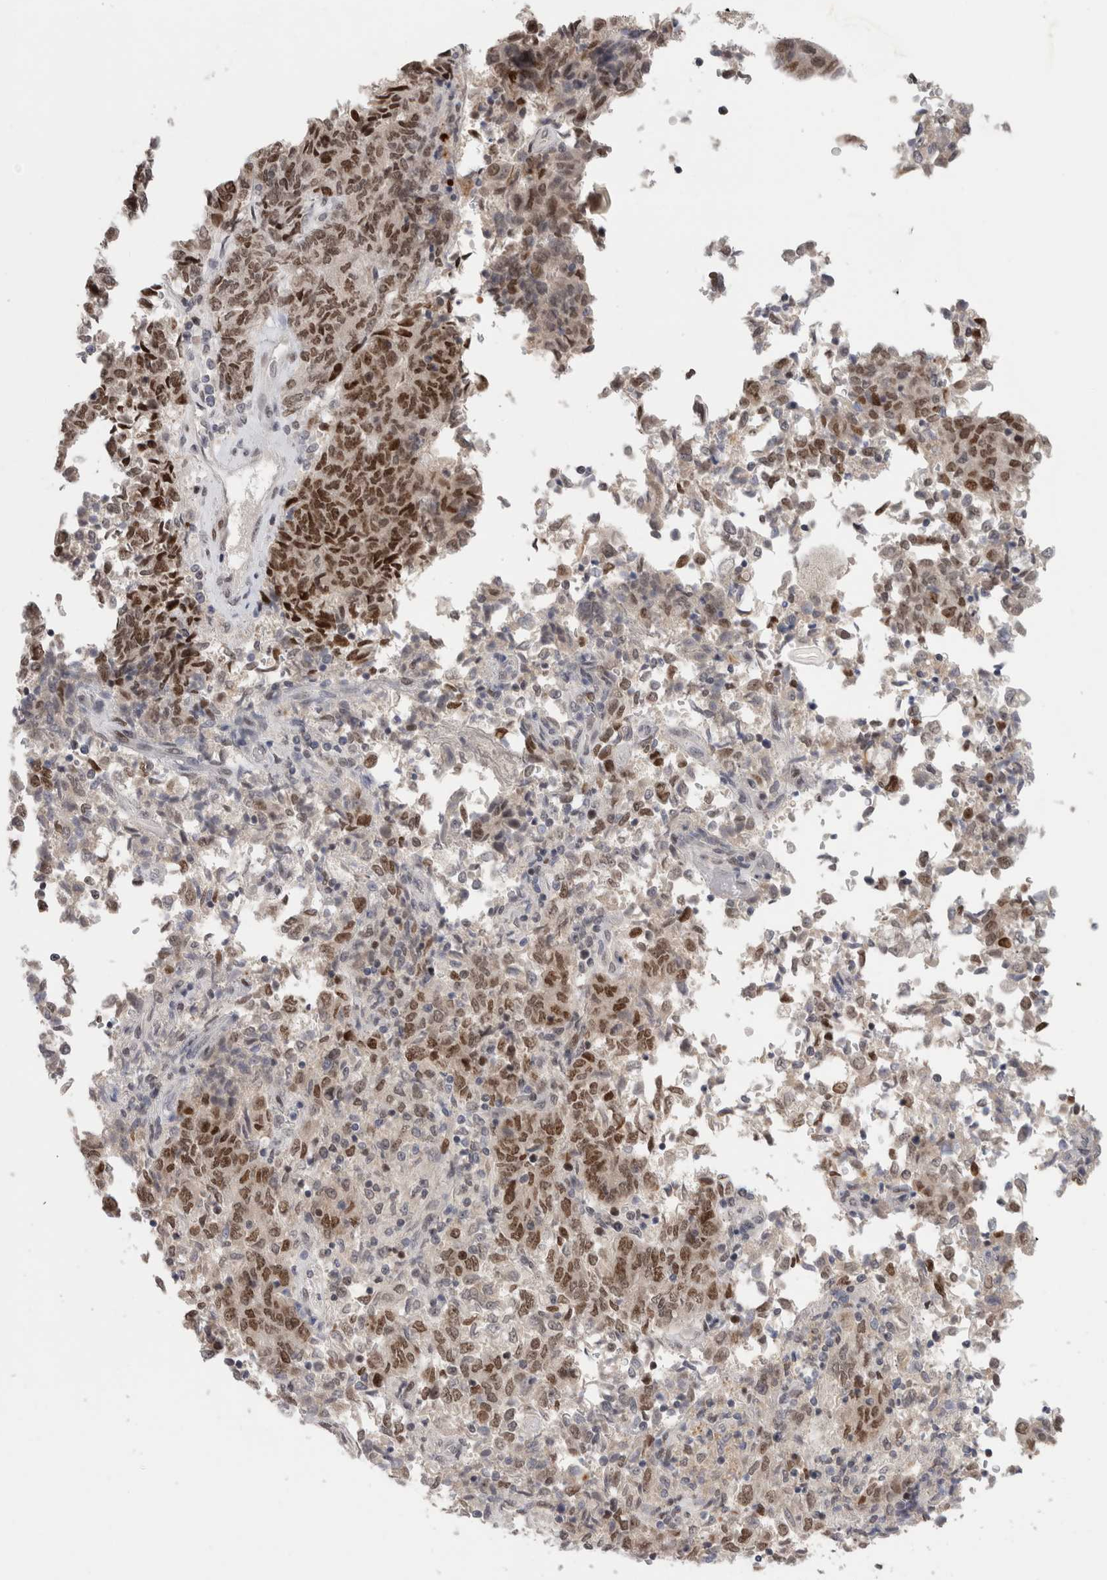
{"staining": {"intensity": "moderate", "quantity": ">75%", "location": "nuclear"}, "tissue": "endometrial cancer", "cell_type": "Tumor cells", "image_type": "cancer", "snomed": [{"axis": "morphology", "description": "Adenocarcinoma, NOS"}, {"axis": "topography", "description": "Endometrium"}], "caption": "Protein positivity by immunohistochemistry (IHC) shows moderate nuclear positivity in about >75% of tumor cells in endometrial cancer.", "gene": "ZNF521", "patient": {"sex": "female", "age": 80}}